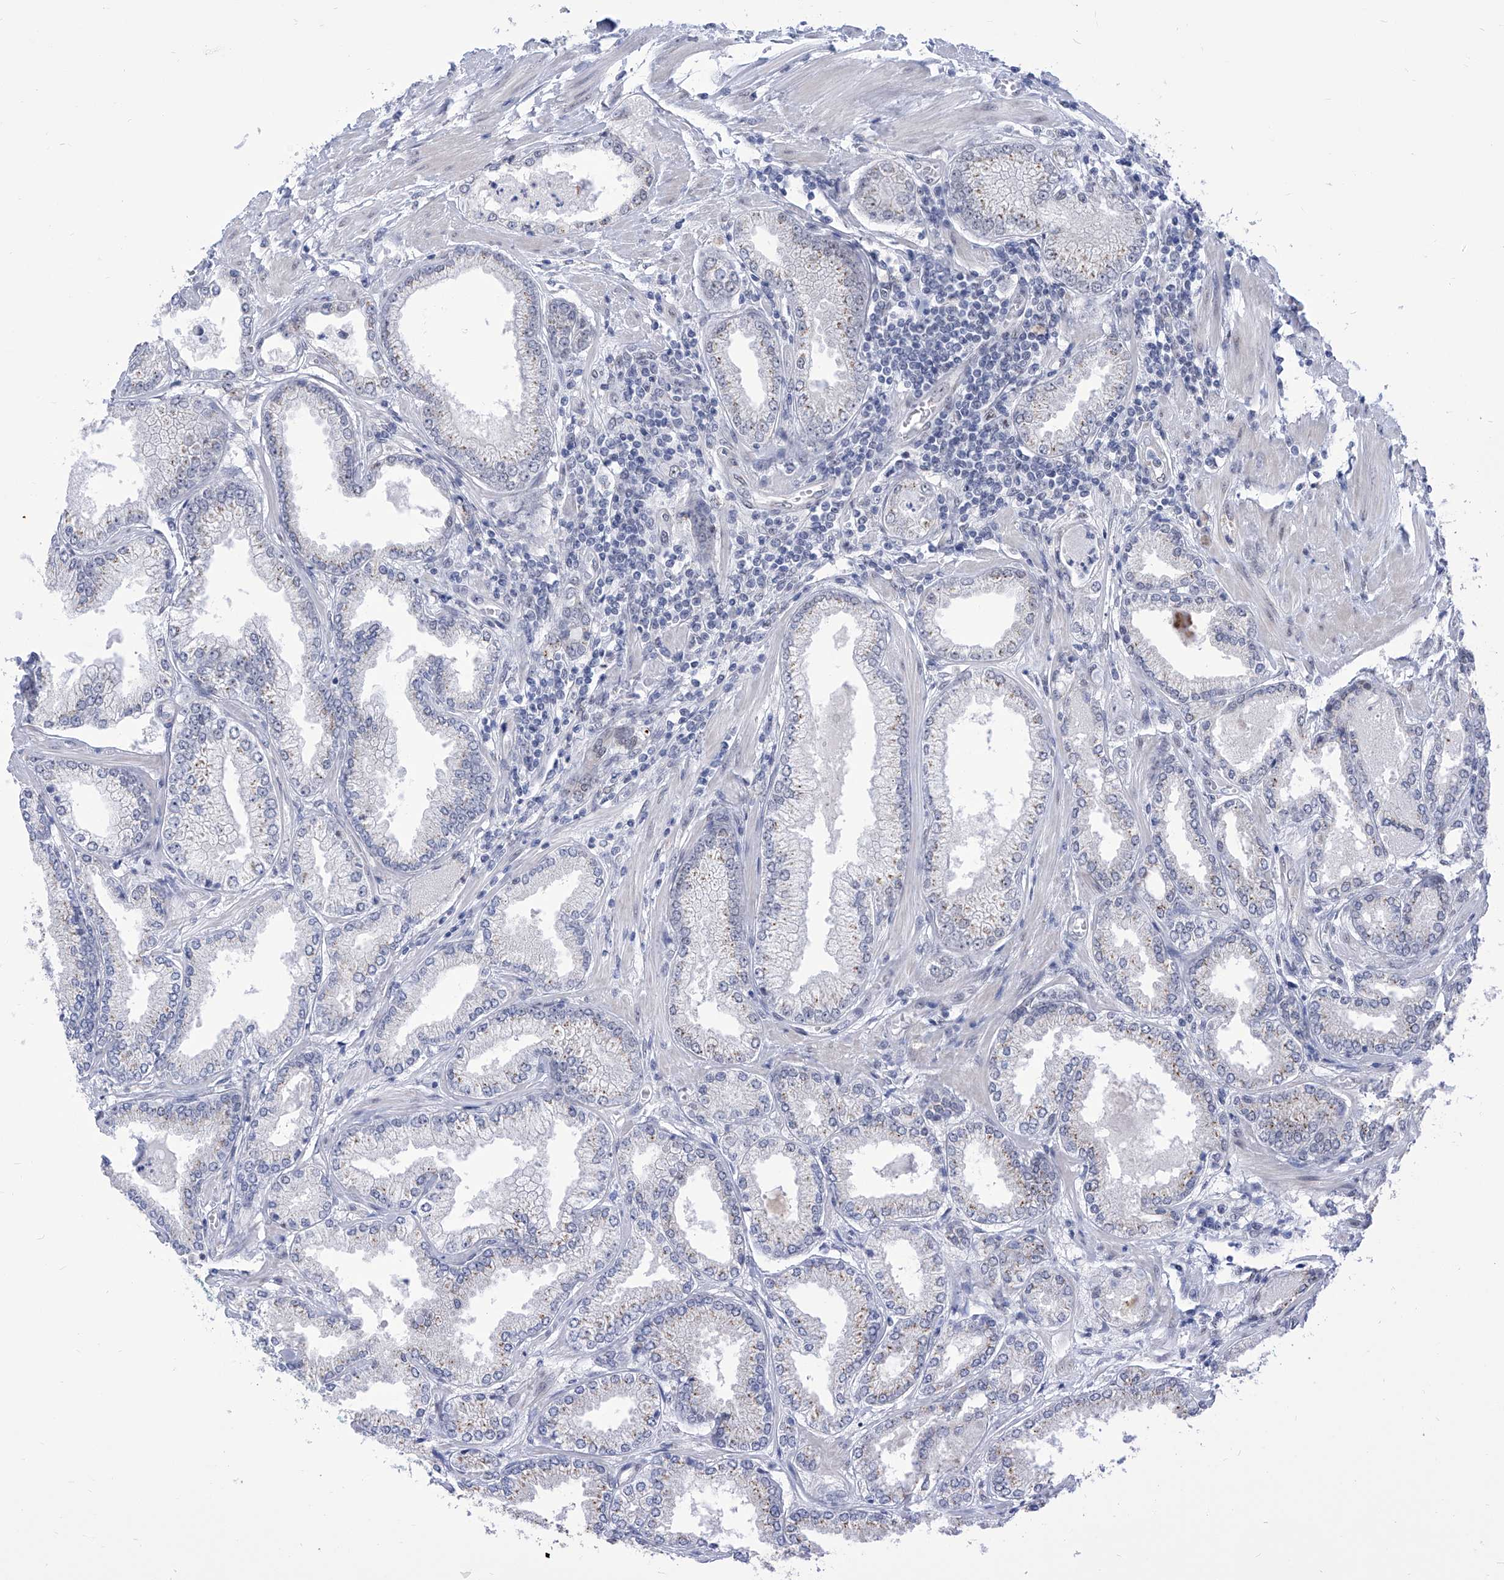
{"staining": {"intensity": "weak", "quantity": "25%-75%", "location": "cytoplasmic/membranous"}, "tissue": "prostate cancer", "cell_type": "Tumor cells", "image_type": "cancer", "snomed": [{"axis": "morphology", "description": "Adenocarcinoma, Low grade"}, {"axis": "topography", "description": "Prostate"}], "caption": "About 25%-75% of tumor cells in human prostate low-grade adenocarcinoma show weak cytoplasmic/membranous protein staining as visualized by brown immunohistochemical staining.", "gene": "SART1", "patient": {"sex": "male", "age": 62}}